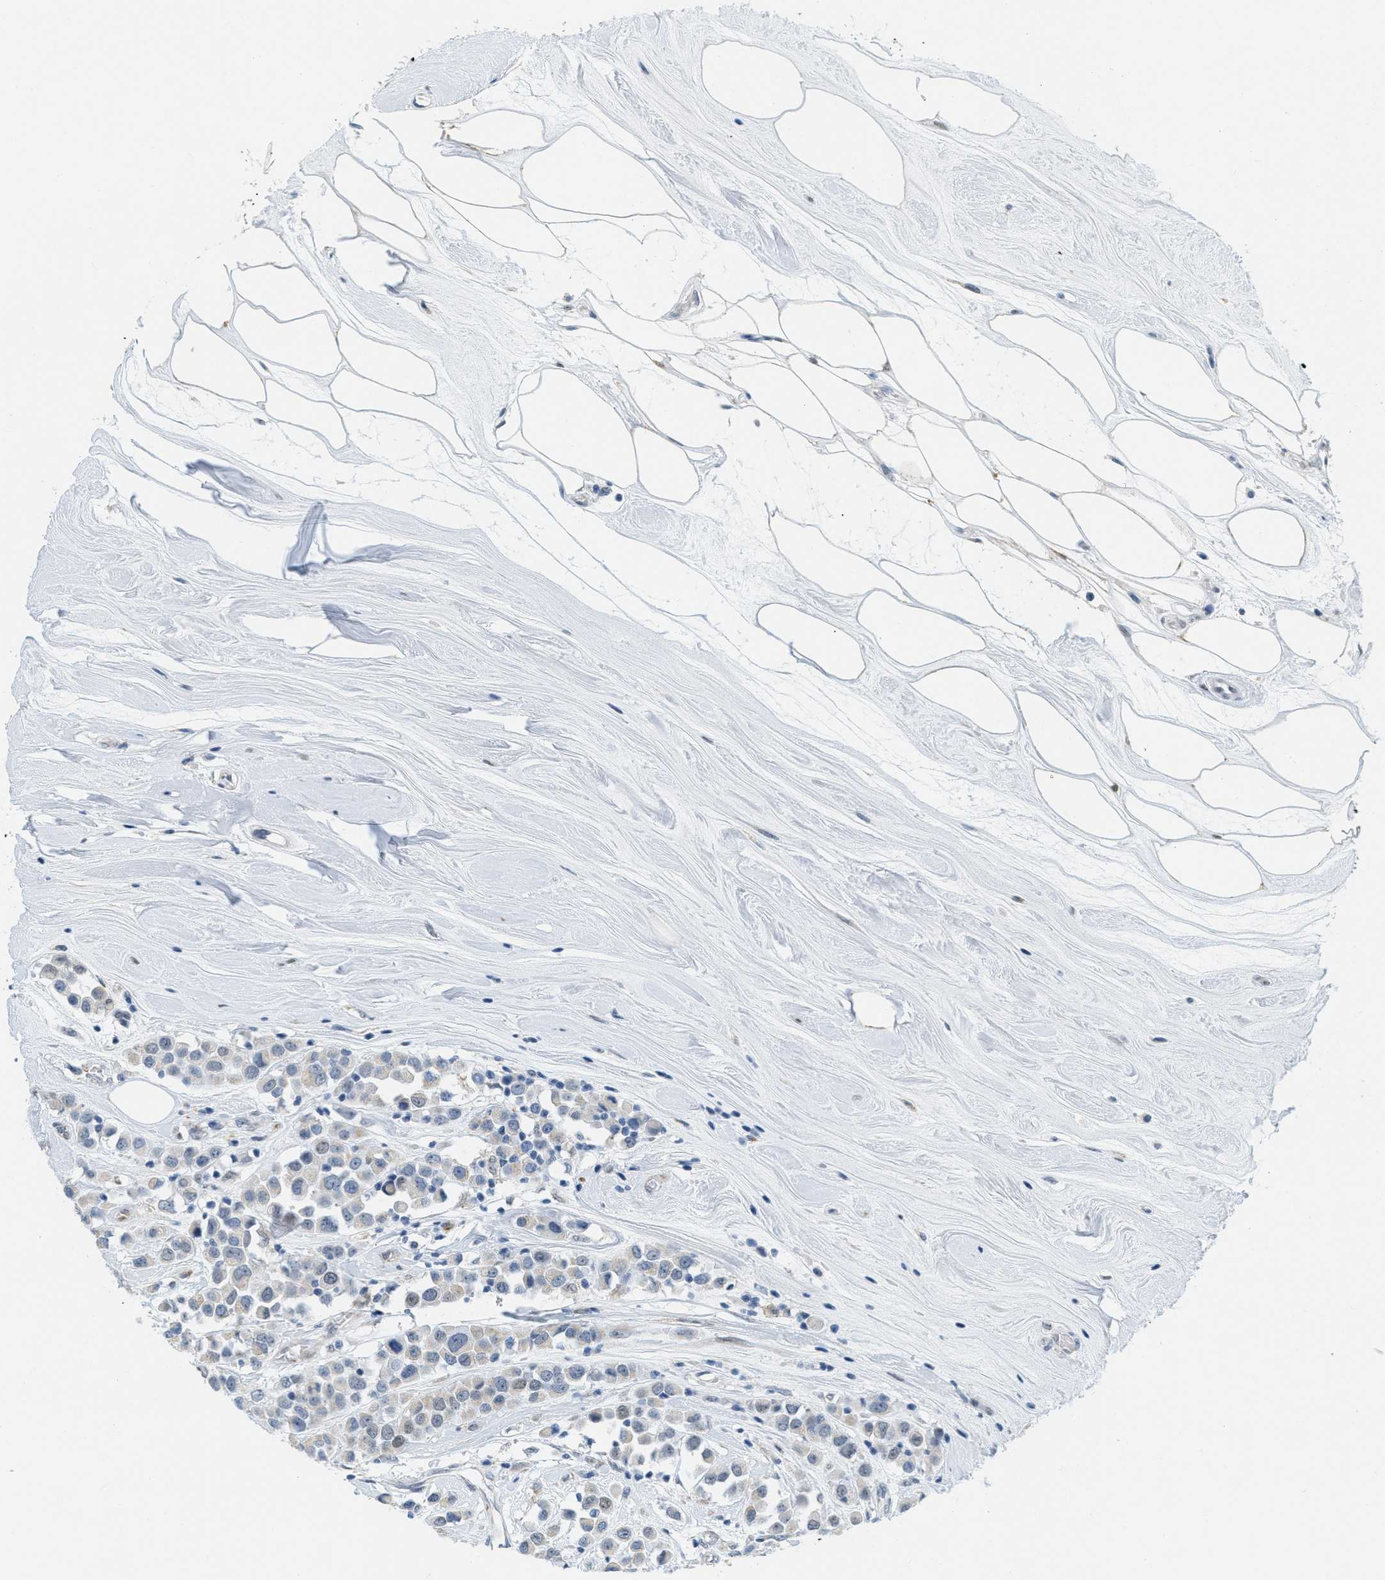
{"staining": {"intensity": "negative", "quantity": "none", "location": "none"}, "tissue": "breast cancer", "cell_type": "Tumor cells", "image_type": "cancer", "snomed": [{"axis": "morphology", "description": "Duct carcinoma"}, {"axis": "topography", "description": "Breast"}], "caption": "The immunohistochemistry (IHC) micrograph has no significant positivity in tumor cells of breast cancer (intraductal carcinoma) tissue.", "gene": "HS3ST2", "patient": {"sex": "female", "age": 61}}